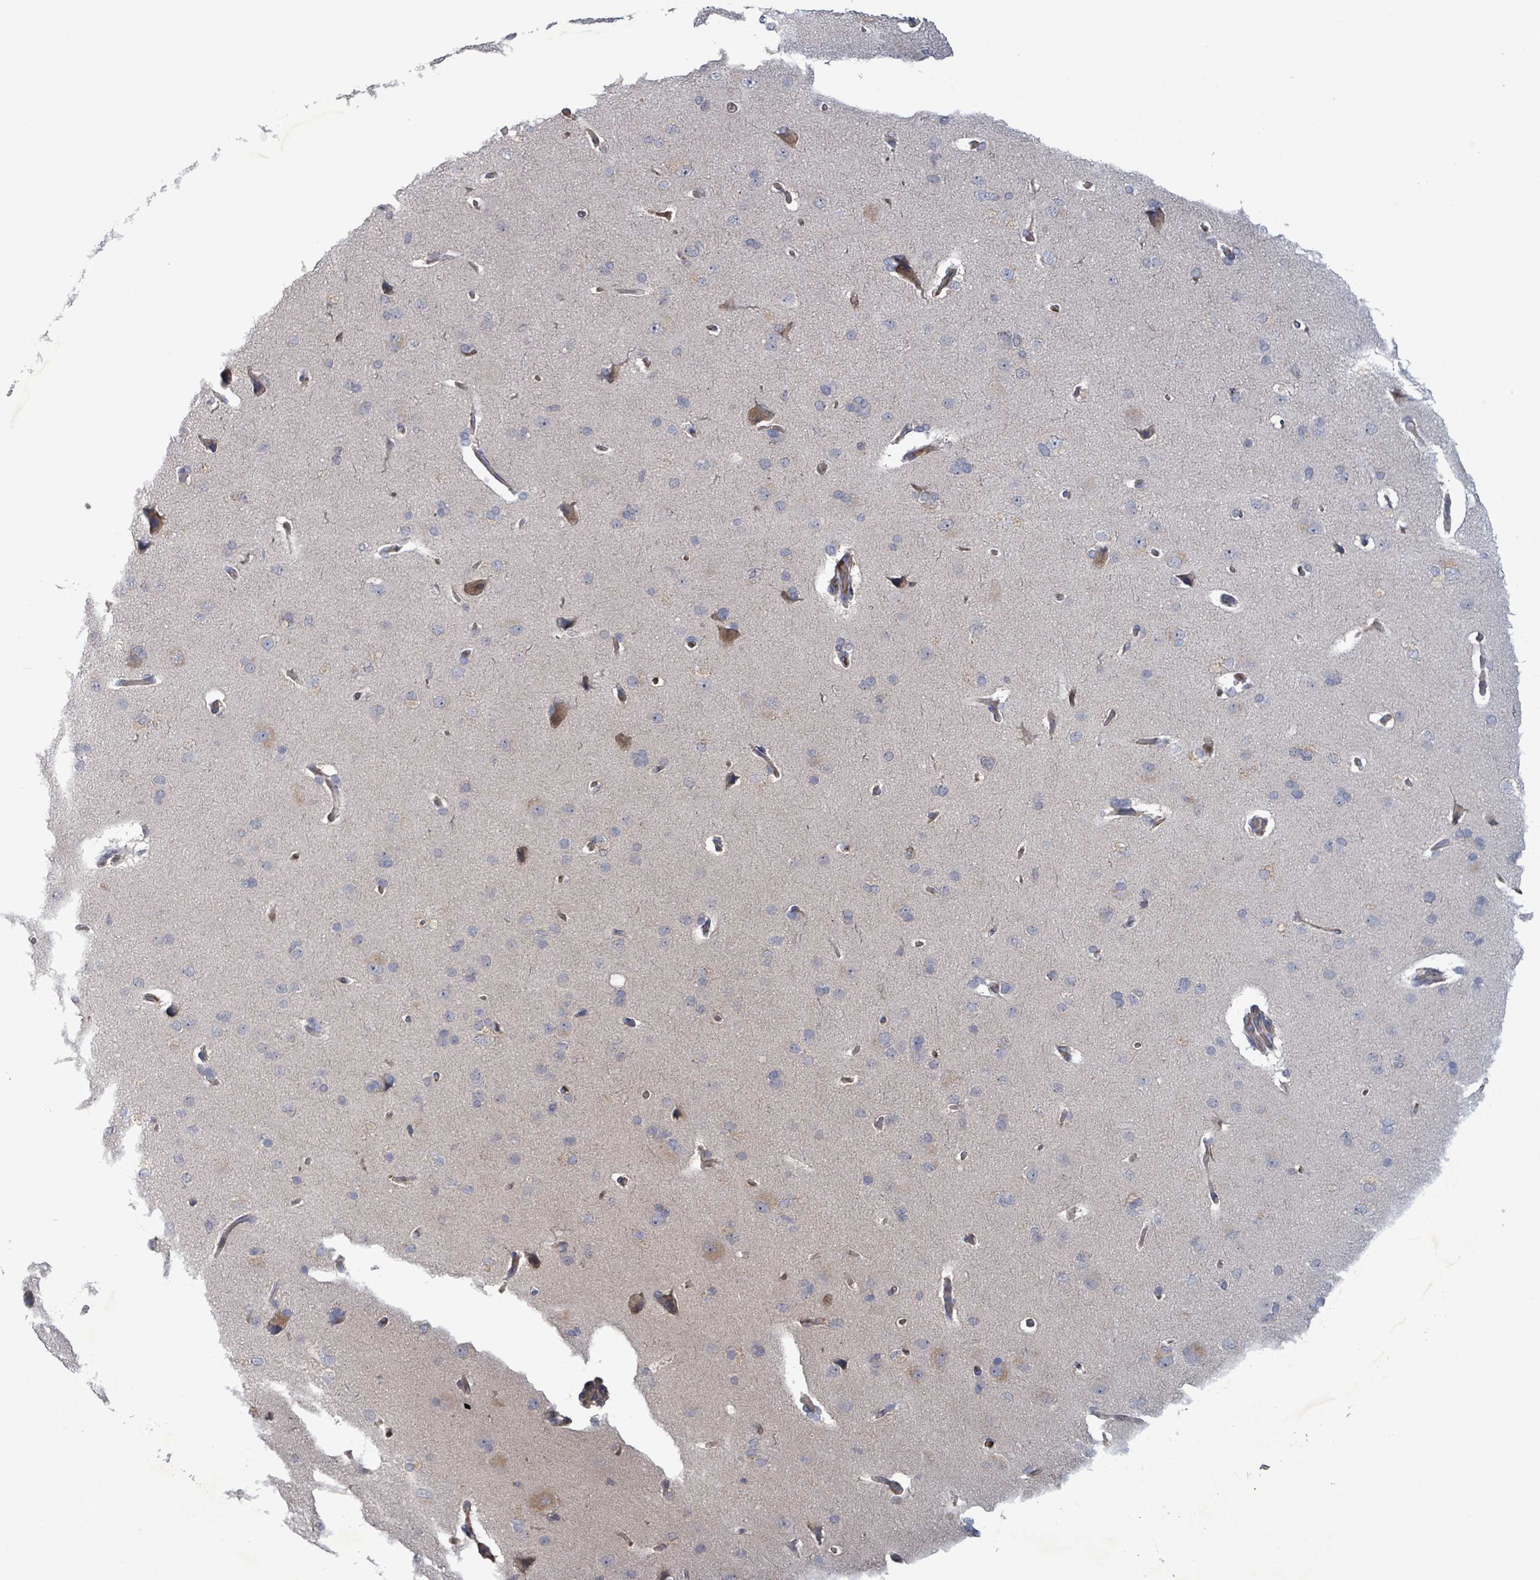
{"staining": {"intensity": "negative", "quantity": "none", "location": "none"}, "tissue": "cerebral cortex", "cell_type": "Endothelial cells", "image_type": "normal", "snomed": [{"axis": "morphology", "description": "Normal tissue, NOS"}, {"axis": "topography", "description": "Cerebral cortex"}], "caption": "The histopathology image demonstrates no staining of endothelial cells in unremarkable cerebral cortex.", "gene": "GRM8", "patient": {"sex": "male", "age": 62}}